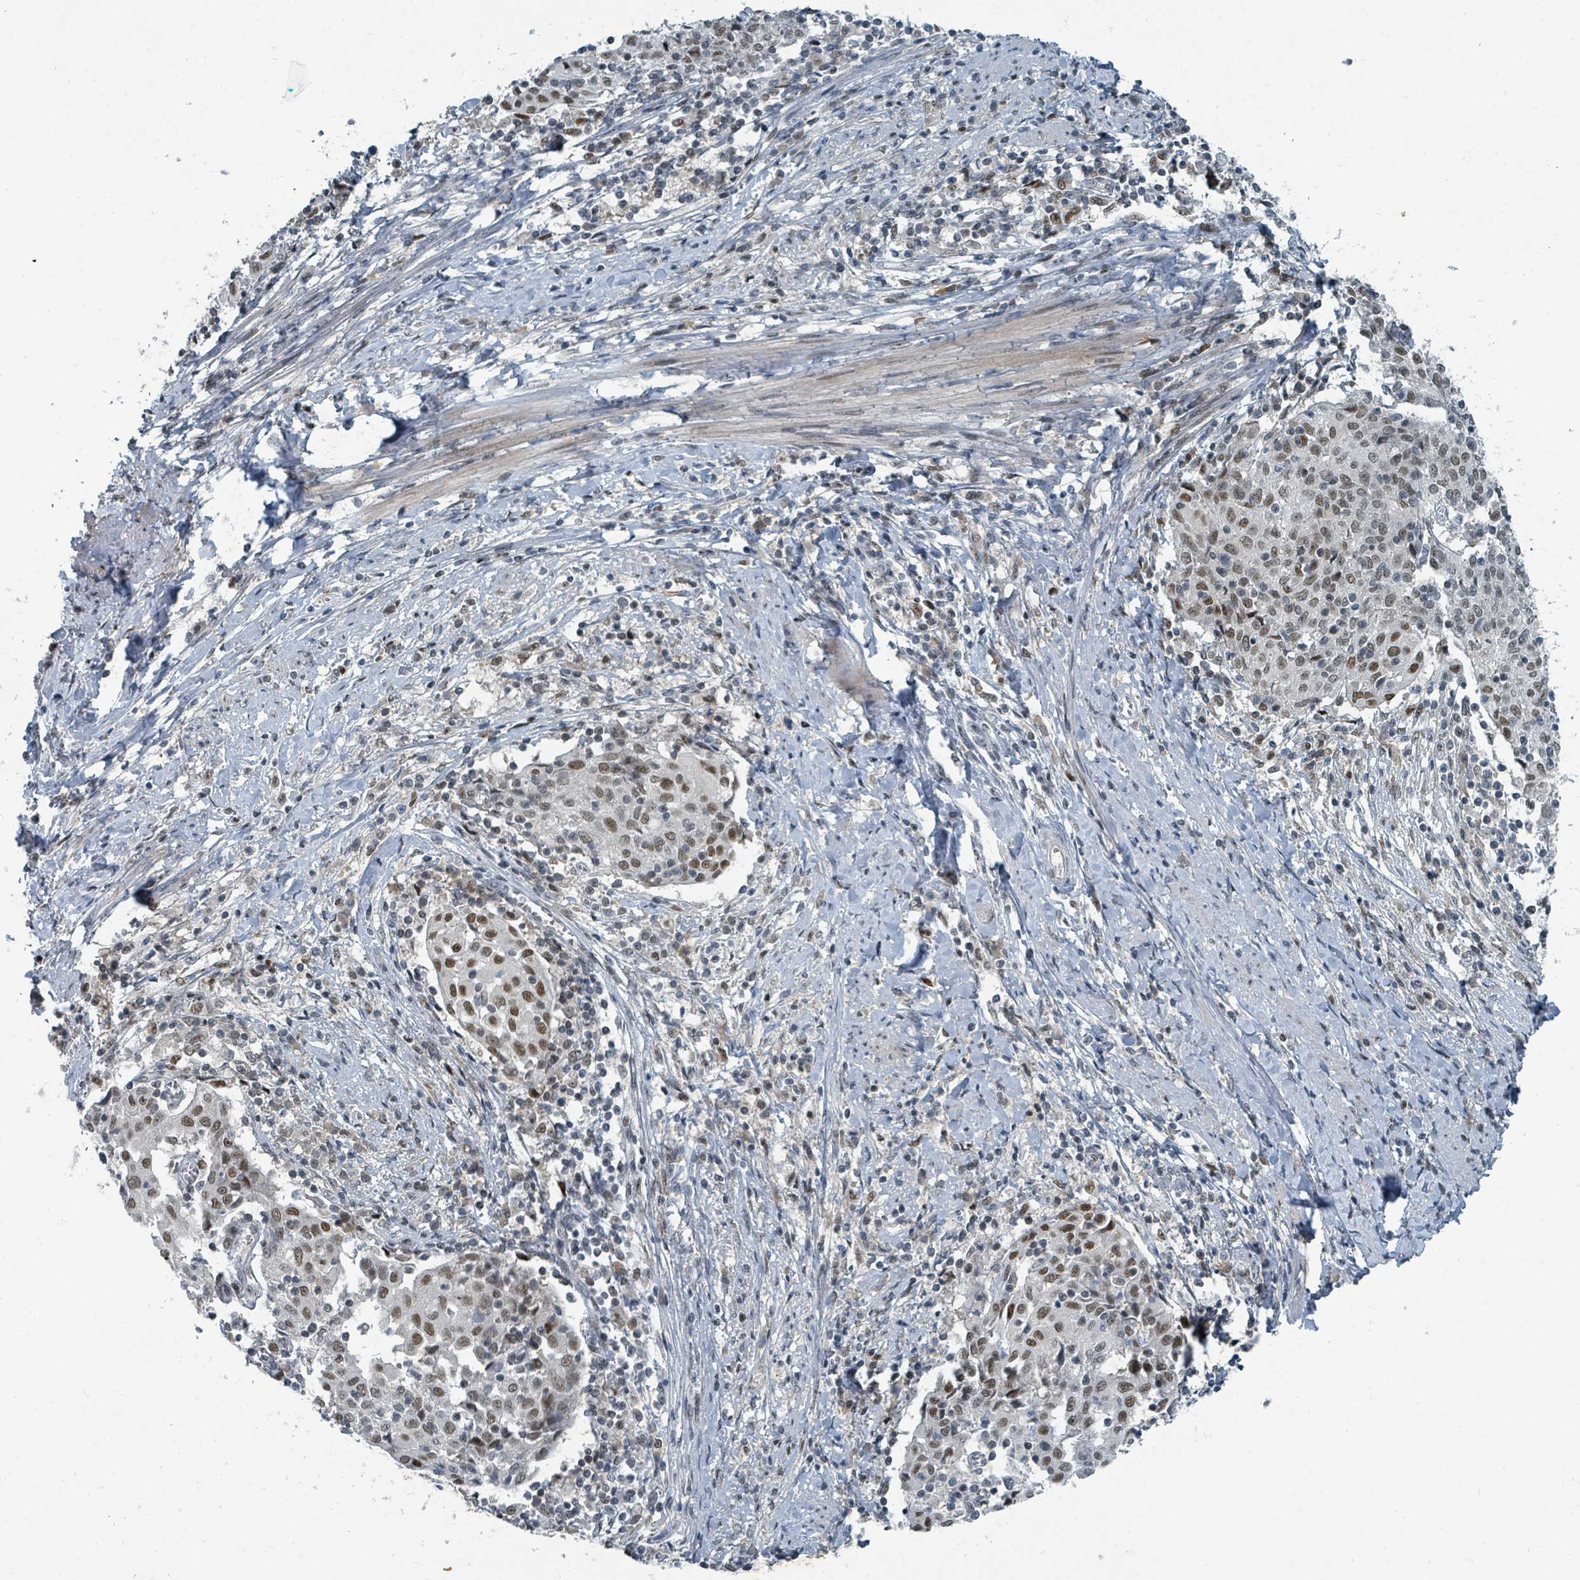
{"staining": {"intensity": "moderate", "quantity": ">75%", "location": "nuclear"}, "tissue": "cervical cancer", "cell_type": "Tumor cells", "image_type": "cancer", "snomed": [{"axis": "morphology", "description": "Squamous cell carcinoma, NOS"}, {"axis": "topography", "description": "Cervix"}], "caption": "Cervical cancer tissue displays moderate nuclear positivity in approximately >75% of tumor cells, visualized by immunohistochemistry.", "gene": "UCK1", "patient": {"sex": "female", "age": 52}}